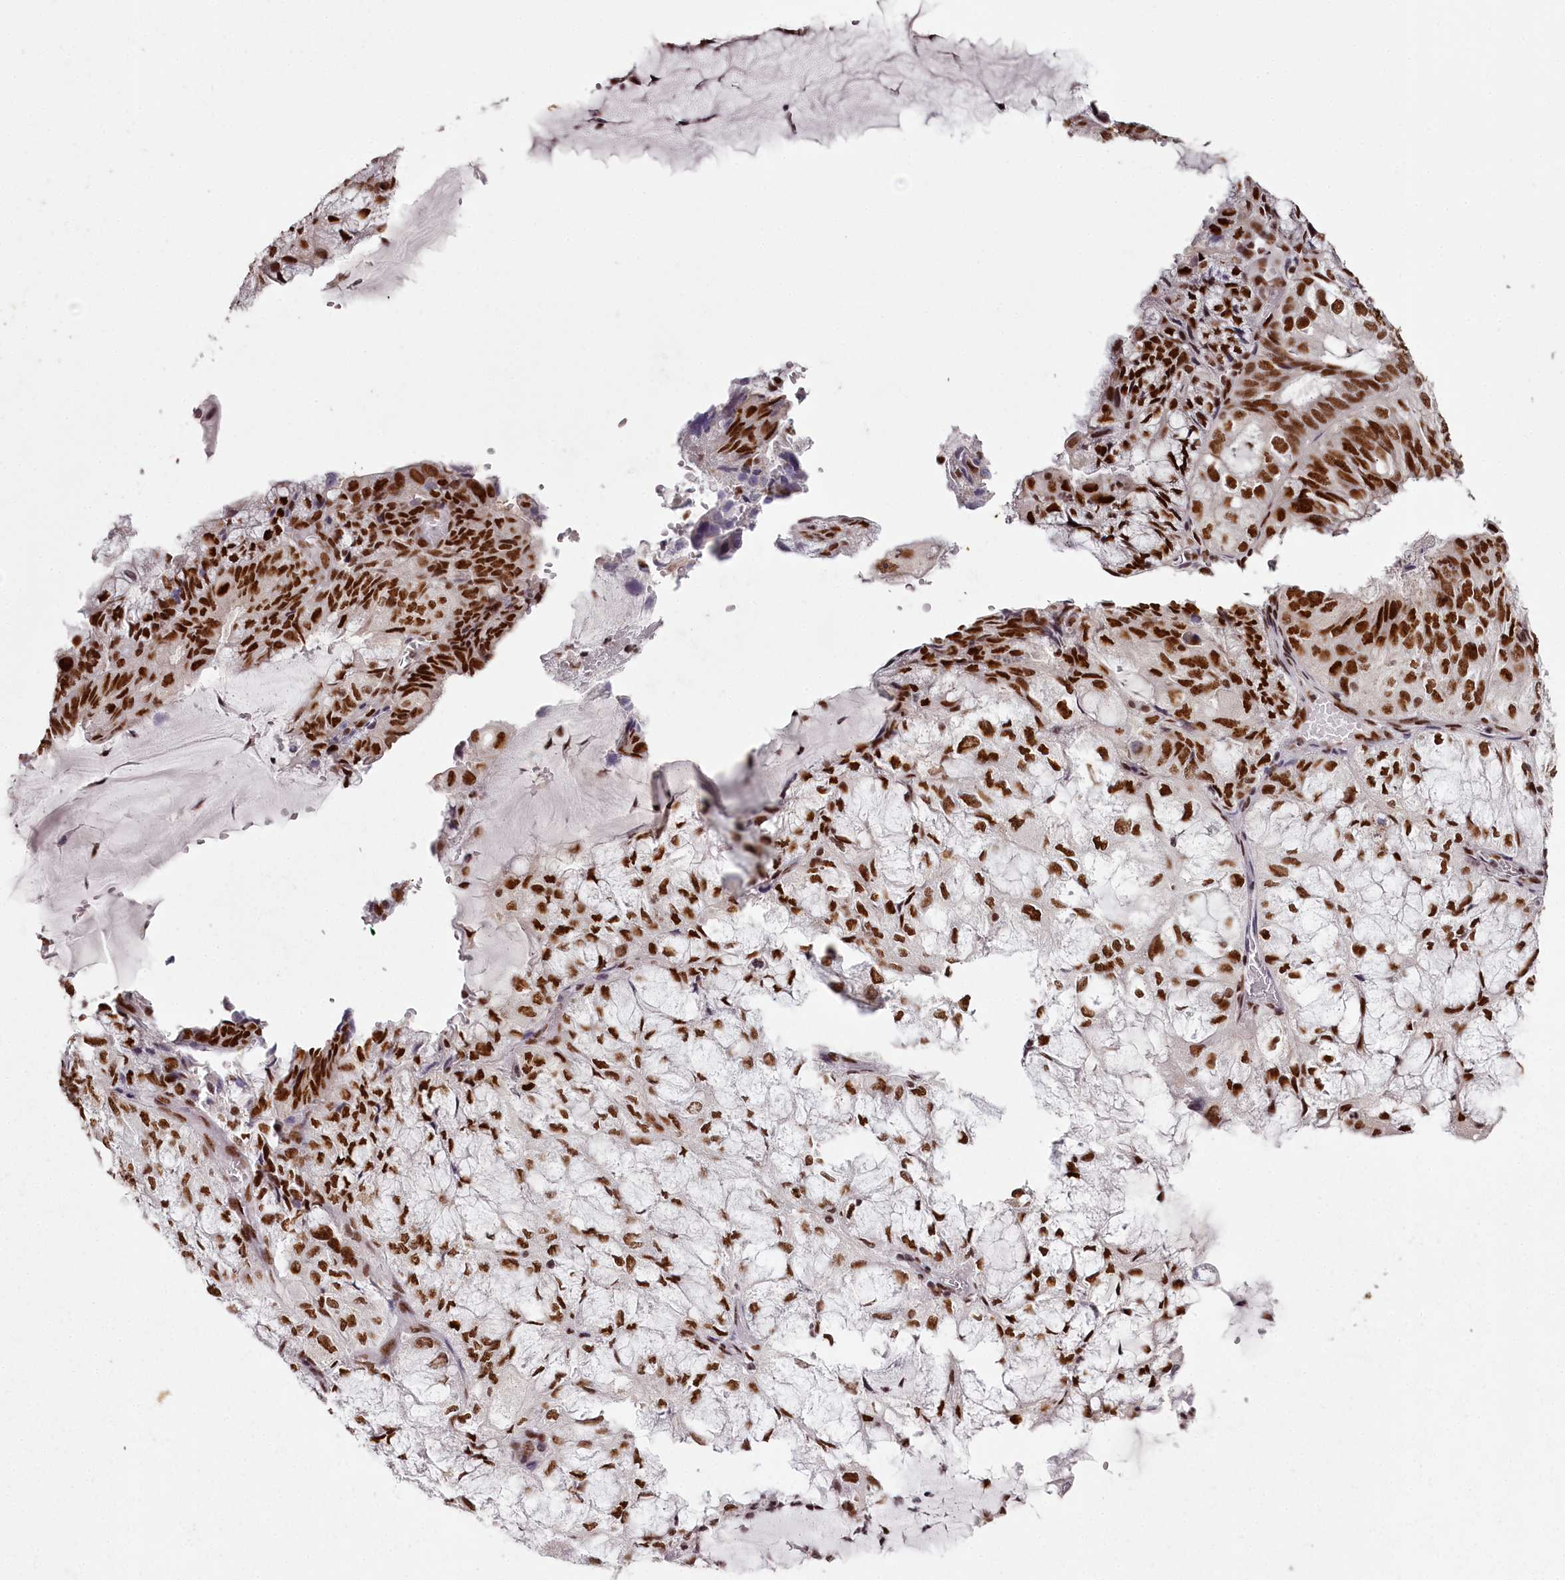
{"staining": {"intensity": "strong", "quantity": ">75%", "location": "nuclear"}, "tissue": "endometrial cancer", "cell_type": "Tumor cells", "image_type": "cancer", "snomed": [{"axis": "morphology", "description": "Adenocarcinoma, NOS"}, {"axis": "topography", "description": "Endometrium"}], "caption": "A high-resolution photomicrograph shows immunohistochemistry staining of endometrial cancer (adenocarcinoma), which shows strong nuclear expression in about >75% of tumor cells.", "gene": "PSPC1", "patient": {"sex": "female", "age": 81}}